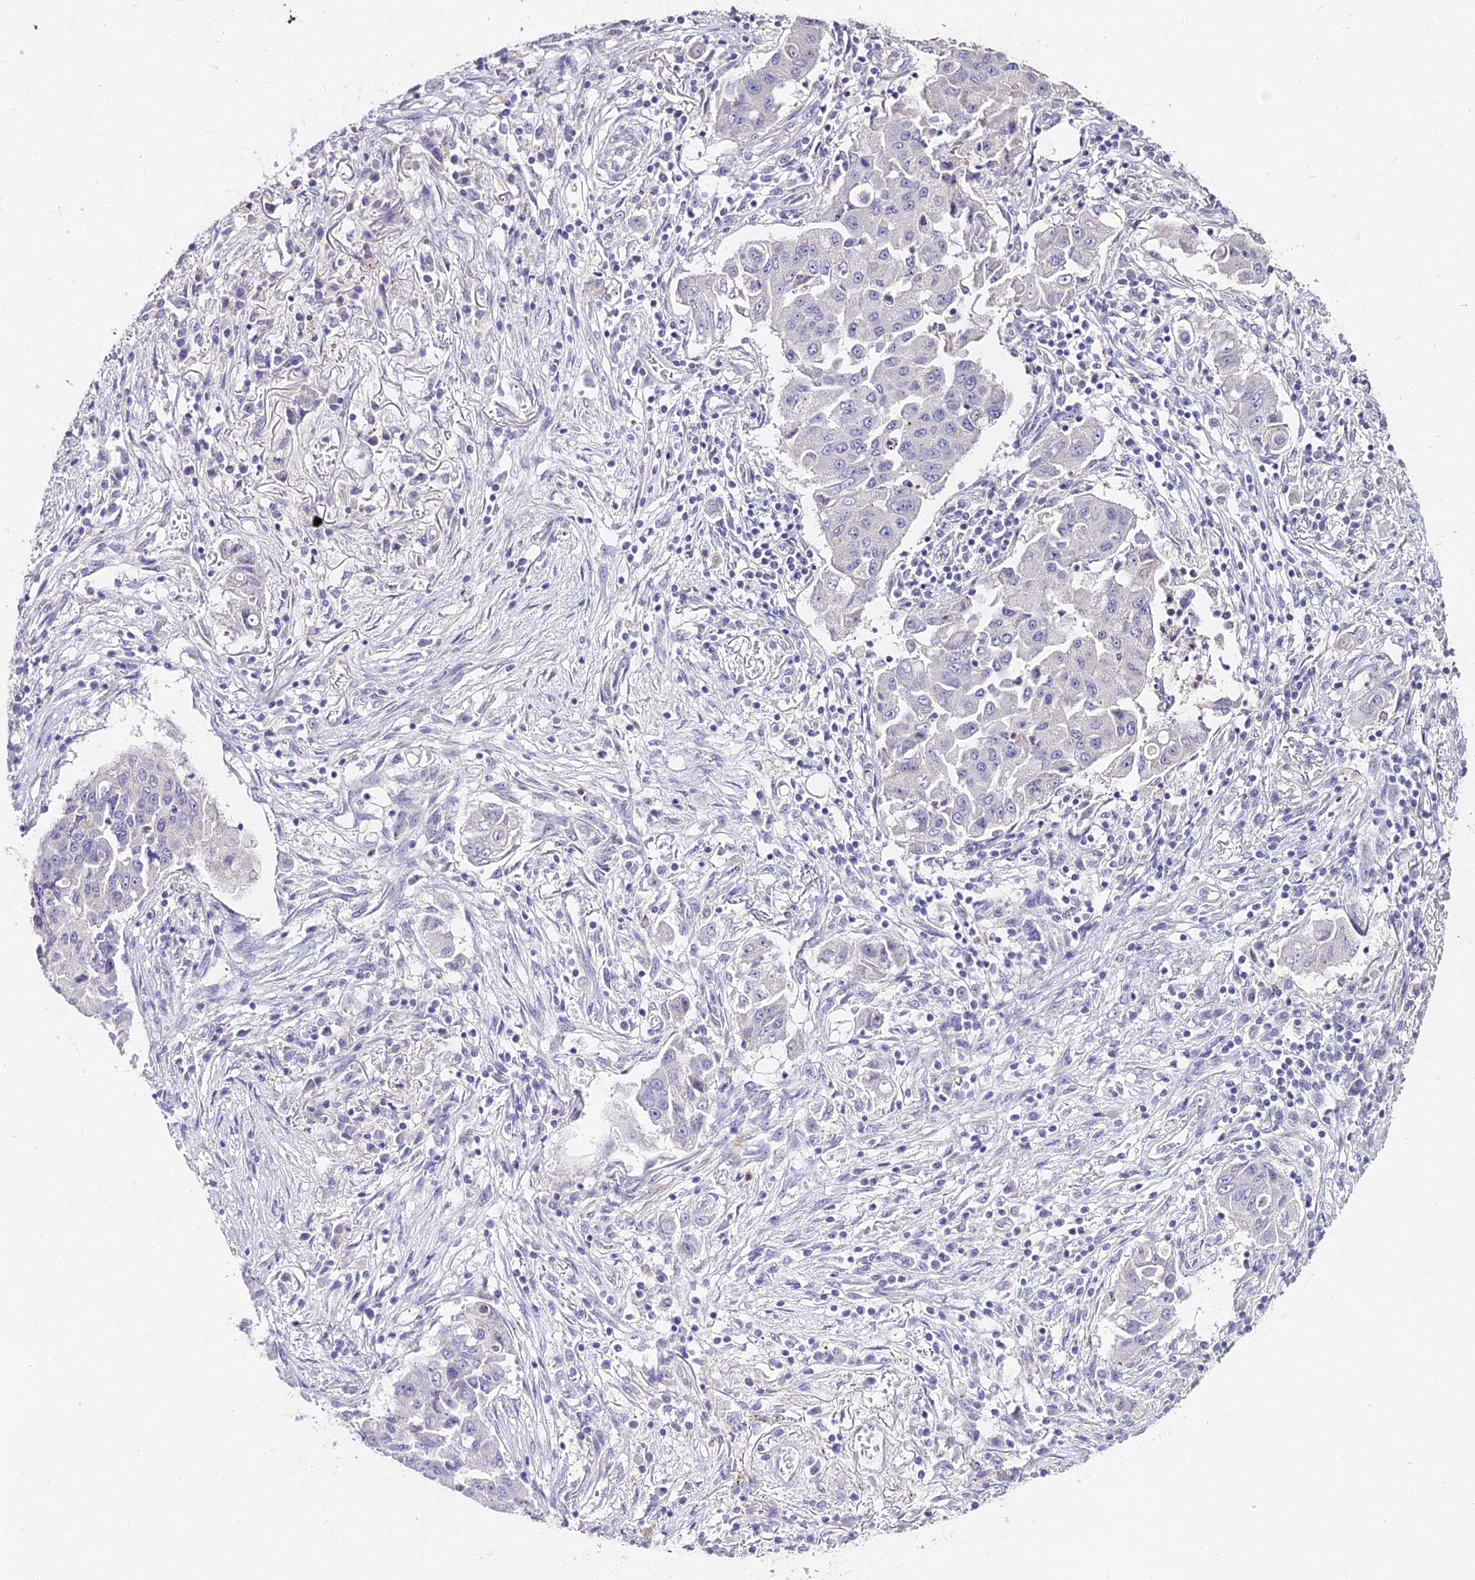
{"staining": {"intensity": "negative", "quantity": "none", "location": "none"}, "tissue": "lung cancer", "cell_type": "Tumor cells", "image_type": "cancer", "snomed": [{"axis": "morphology", "description": "Squamous cell carcinoma, NOS"}, {"axis": "topography", "description": "Lung"}], "caption": "Immunohistochemical staining of lung cancer (squamous cell carcinoma) shows no significant positivity in tumor cells.", "gene": "GLYAT", "patient": {"sex": "male", "age": 74}}